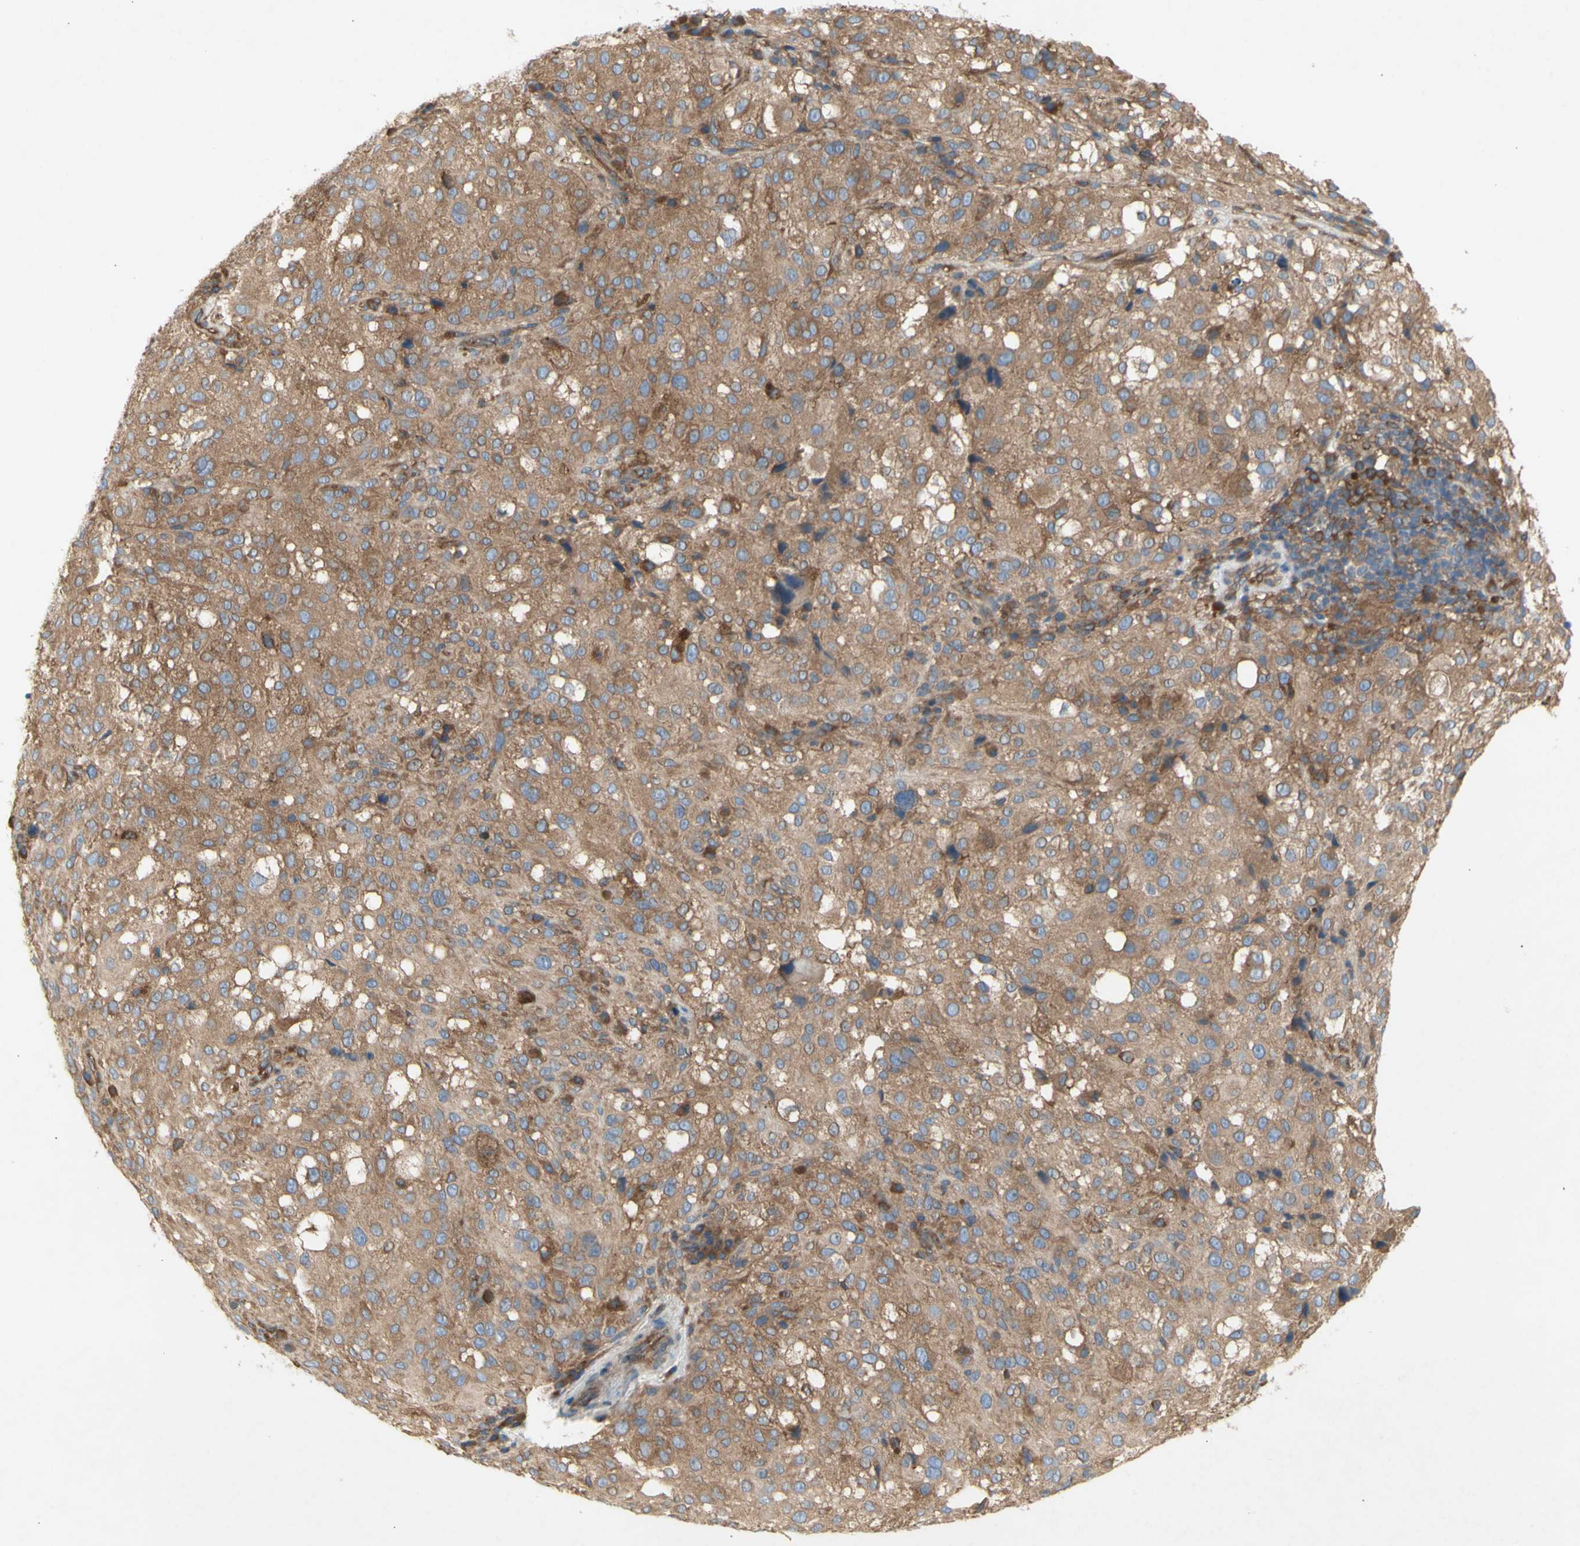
{"staining": {"intensity": "moderate", "quantity": ">75%", "location": "cytoplasmic/membranous"}, "tissue": "melanoma", "cell_type": "Tumor cells", "image_type": "cancer", "snomed": [{"axis": "morphology", "description": "Necrosis, NOS"}, {"axis": "morphology", "description": "Malignant melanoma, NOS"}, {"axis": "topography", "description": "Skin"}], "caption": "This photomicrograph reveals immunohistochemistry staining of human melanoma, with medium moderate cytoplasmic/membranous expression in about >75% of tumor cells.", "gene": "KLC1", "patient": {"sex": "female", "age": 87}}